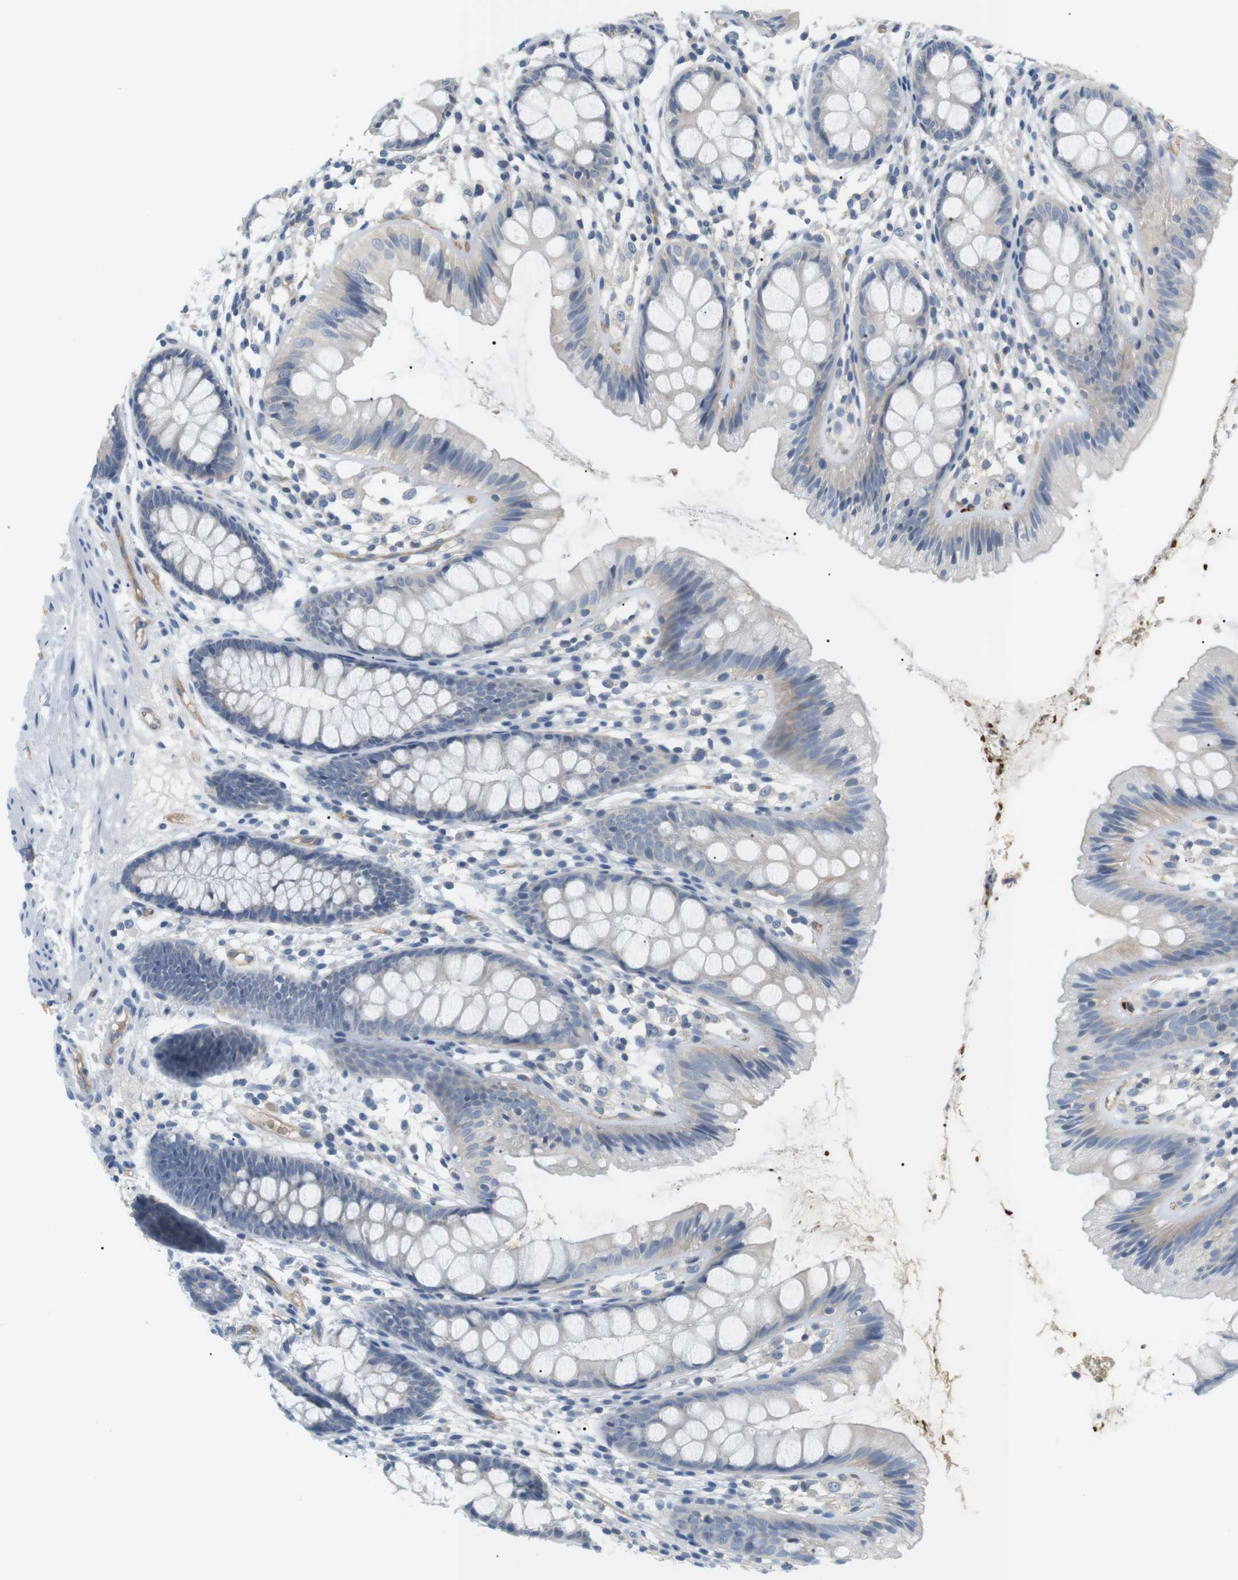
{"staining": {"intensity": "moderate", "quantity": ">75%", "location": "cytoplasmic/membranous"}, "tissue": "colon", "cell_type": "Endothelial cells", "image_type": "normal", "snomed": [{"axis": "morphology", "description": "Normal tissue, NOS"}, {"axis": "topography", "description": "Colon"}], "caption": "Immunohistochemistry staining of unremarkable colon, which demonstrates medium levels of moderate cytoplasmic/membranous expression in about >75% of endothelial cells indicating moderate cytoplasmic/membranous protein positivity. The staining was performed using DAB (3,3'-diaminobenzidine) (brown) for protein detection and nuclei were counterstained in hematoxylin (blue).", "gene": "ADCY10", "patient": {"sex": "female", "age": 56}}